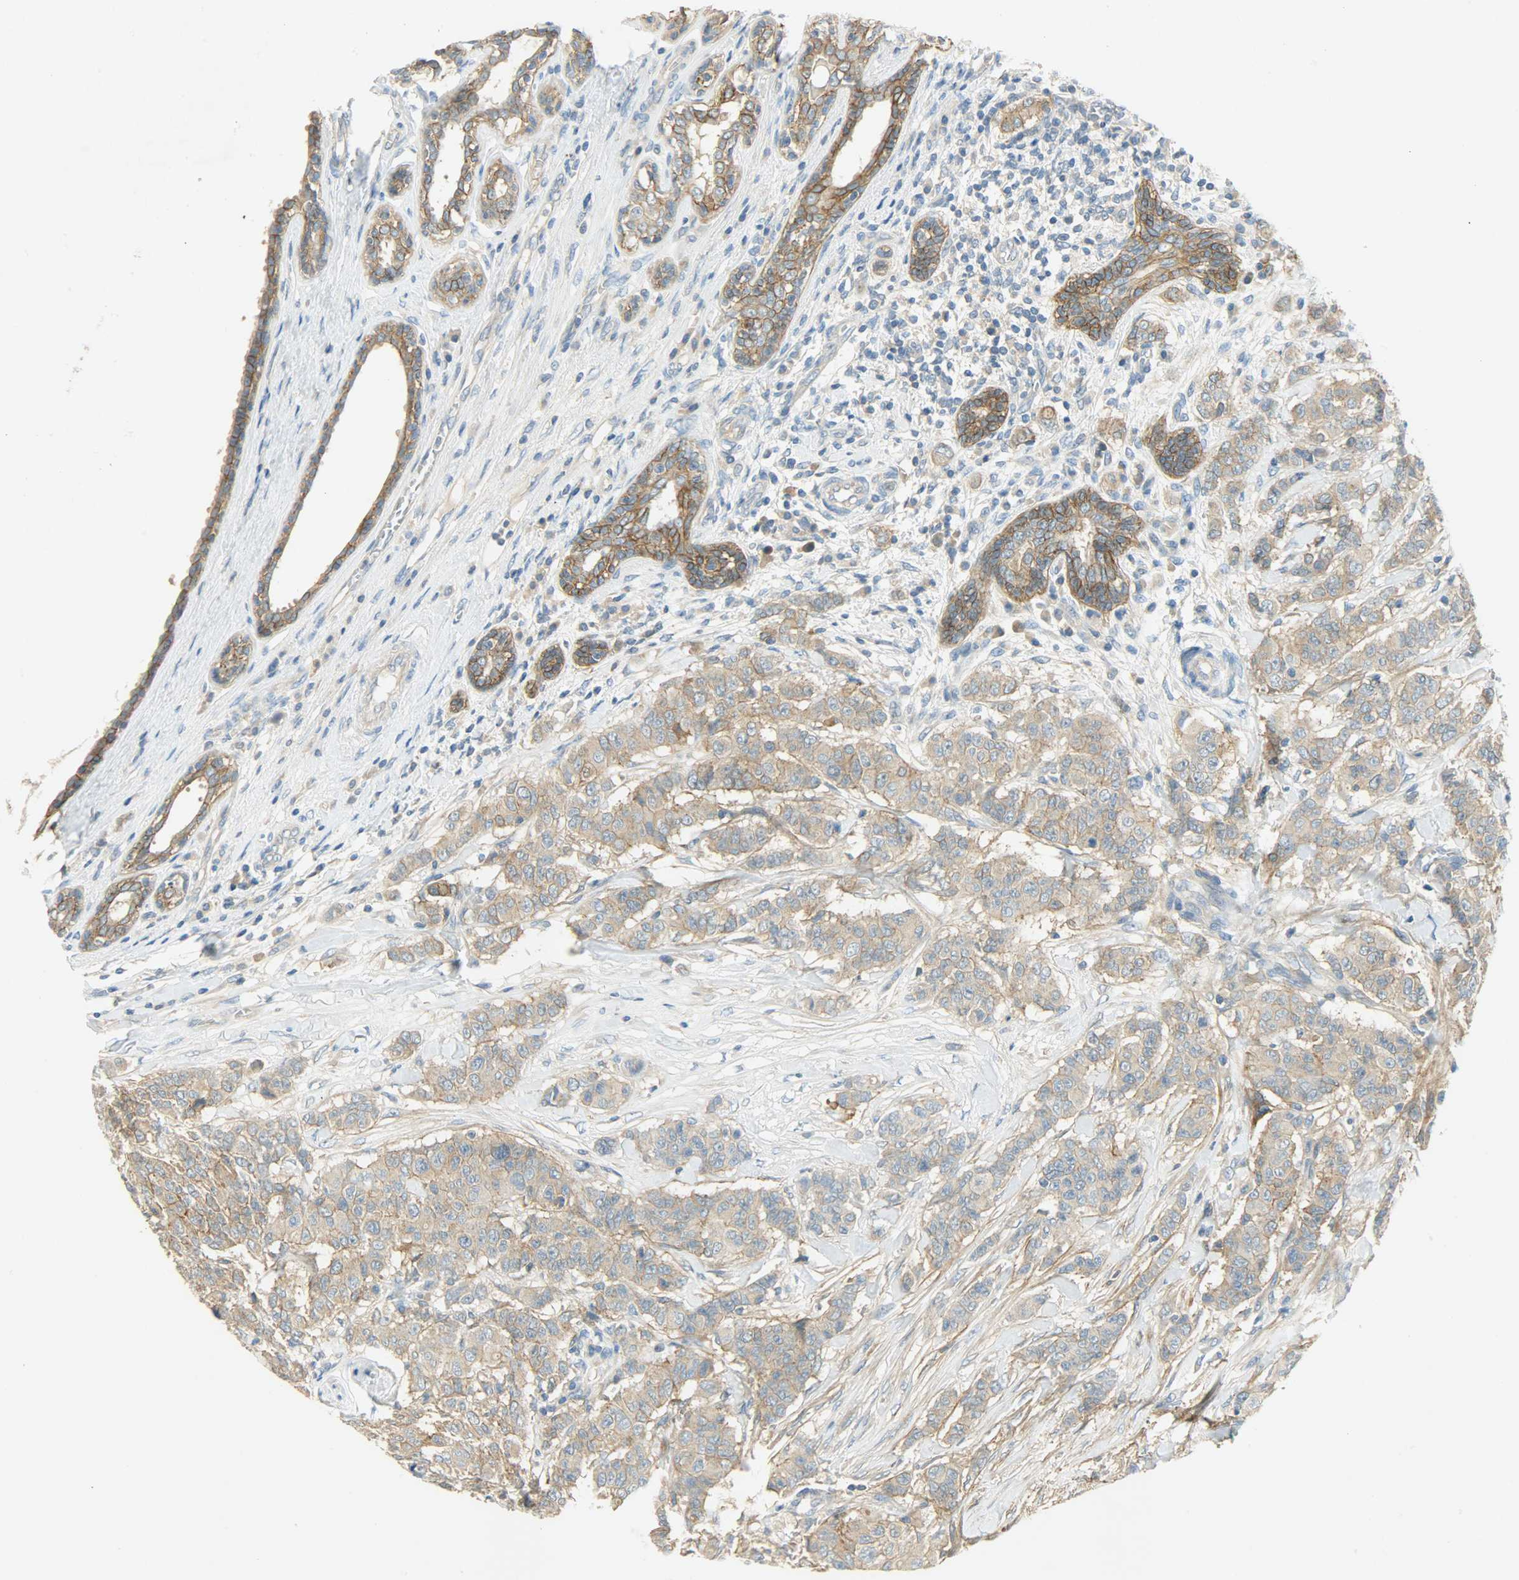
{"staining": {"intensity": "moderate", "quantity": ">75%", "location": "cytoplasmic/membranous"}, "tissue": "breast cancer", "cell_type": "Tumor cells", "image_type": "cancer", "snomed": [{"axis": "morphology", "description": "Duct carcinoma"}, {"axis": "topography", "description": "Breast"}], "caption": "Breast cancer (intraductal carcinoma) tissue demonstrates moderate cytoplasmic/membranous staining in approximately >75% of tumor cells", "gene": "DSG2", "patient": {"sex": "female", "age": 40}}